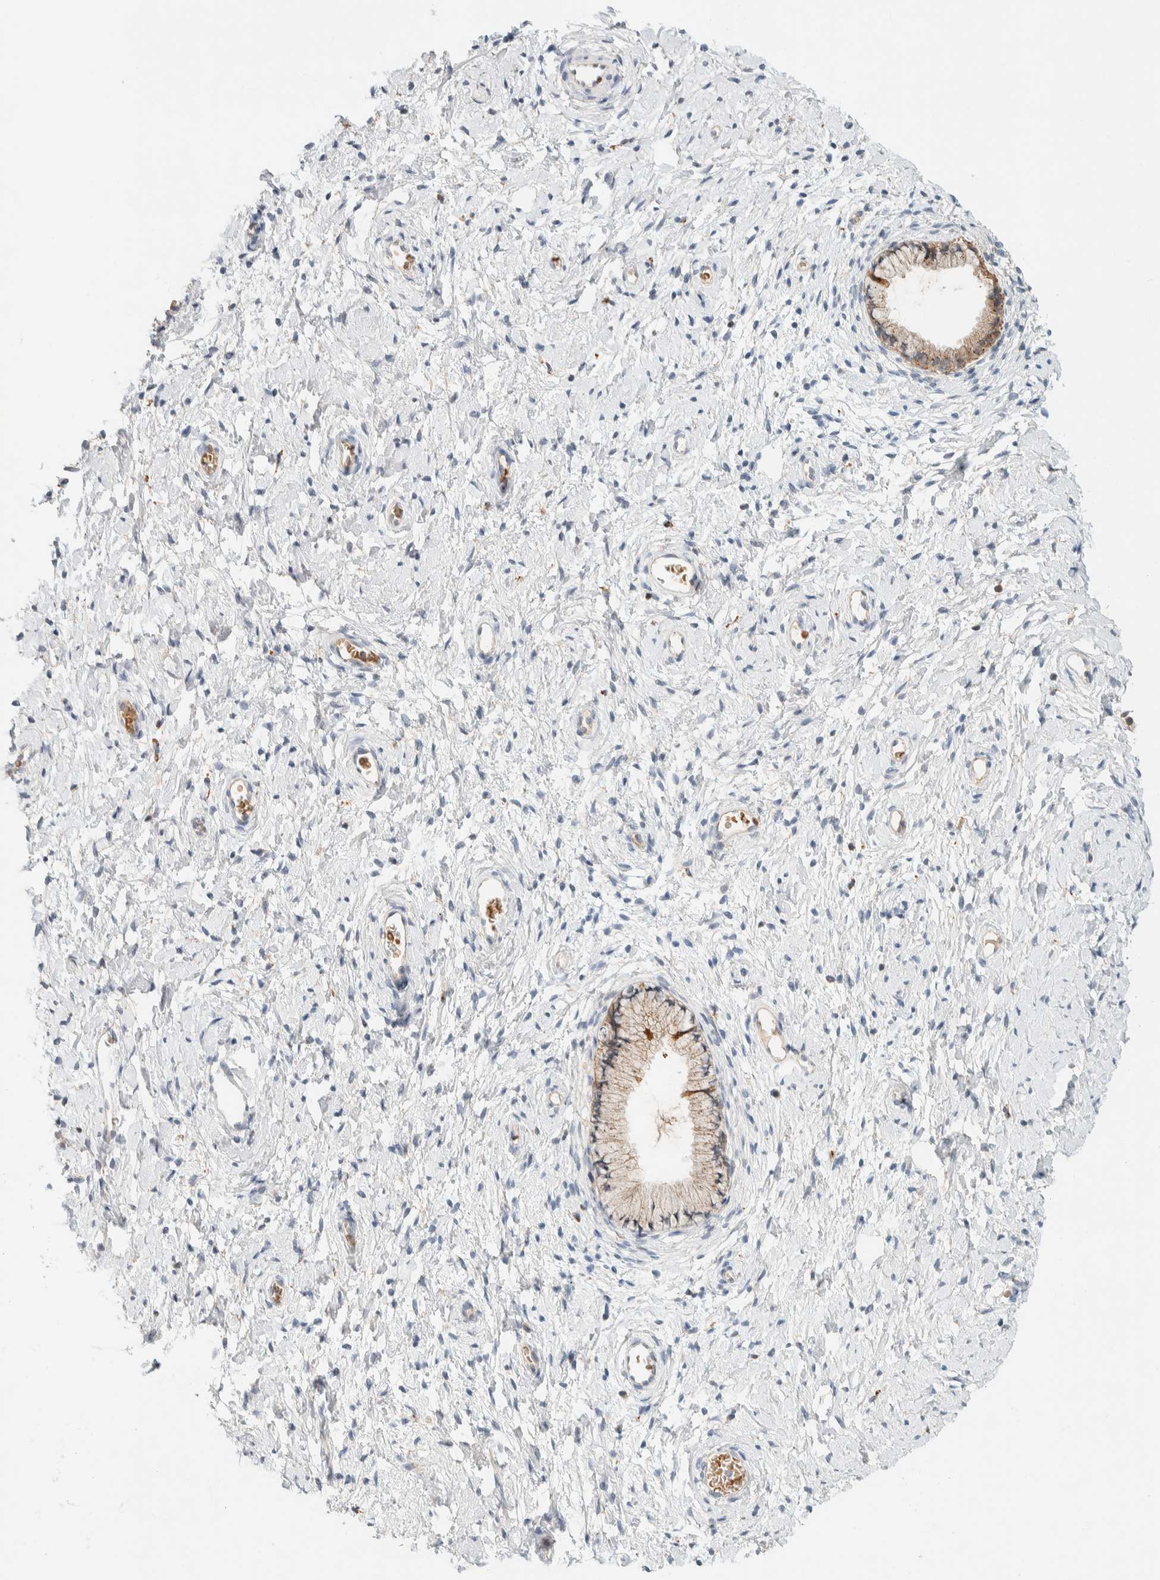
{"staining": {"intensity": "weak", "quantity": ">75%", "location": "cytoplasmic/membranous"}, "tissue": "cervix", "cell_type": "Glandular cells", "image_type": "normal", "snomed": [{"axis": "morphology", "description": "Normal tissue, NOS"}, {"axis": "topography", "description": "Cervix"}], "caption": "High-magnification brightfield microscopy of benign cervix stained with DAB (brown) and counterstained with hematoxylin (blue). glandular cells exhibit weak cytoplasmic/membranous positivity is appreciated in about>75% of cells.", "gene": "GCLM", "patient": {"sex": "female", "age": 72}}